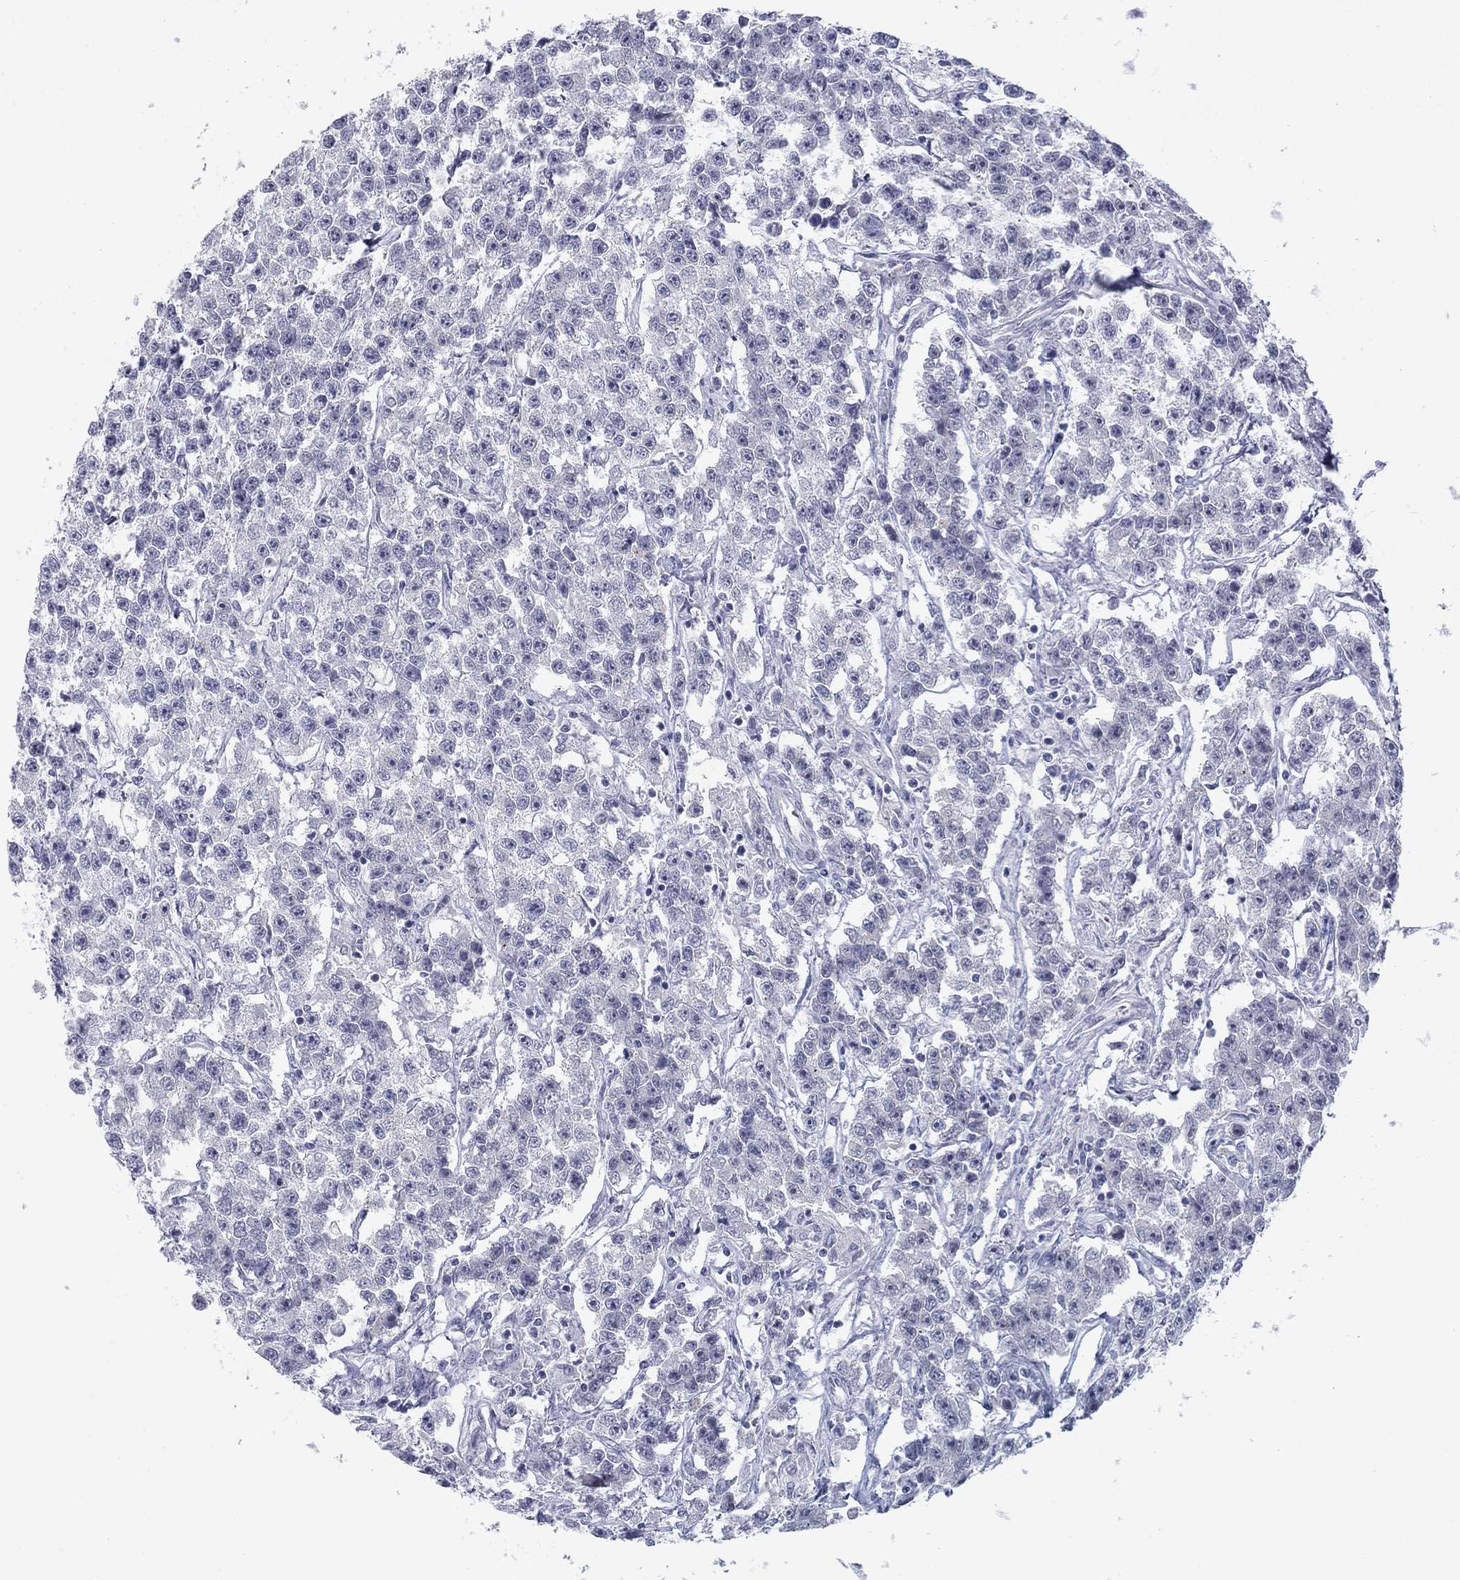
{"staining": {"intensity": "negative", "quantity": "none", "location": "none"}, "tissue": "testis cancer", "cell_type": "Tumor cells", "image_type": "cancer", "snomed": [{"axis": "morphology", "description": "Seminoma, NOS"}, {"axis": "topography", "description": "Testis"}], "caption": "DAB (3,3'-diaminobenzidine) immunohistochemical staining of testis cancer (seminoma) exhibits no significant positivity in tumor cells. Nuclei are stained in blue.", "gene": "PRPH", "patient": {"sex": "male", "age": 59}}